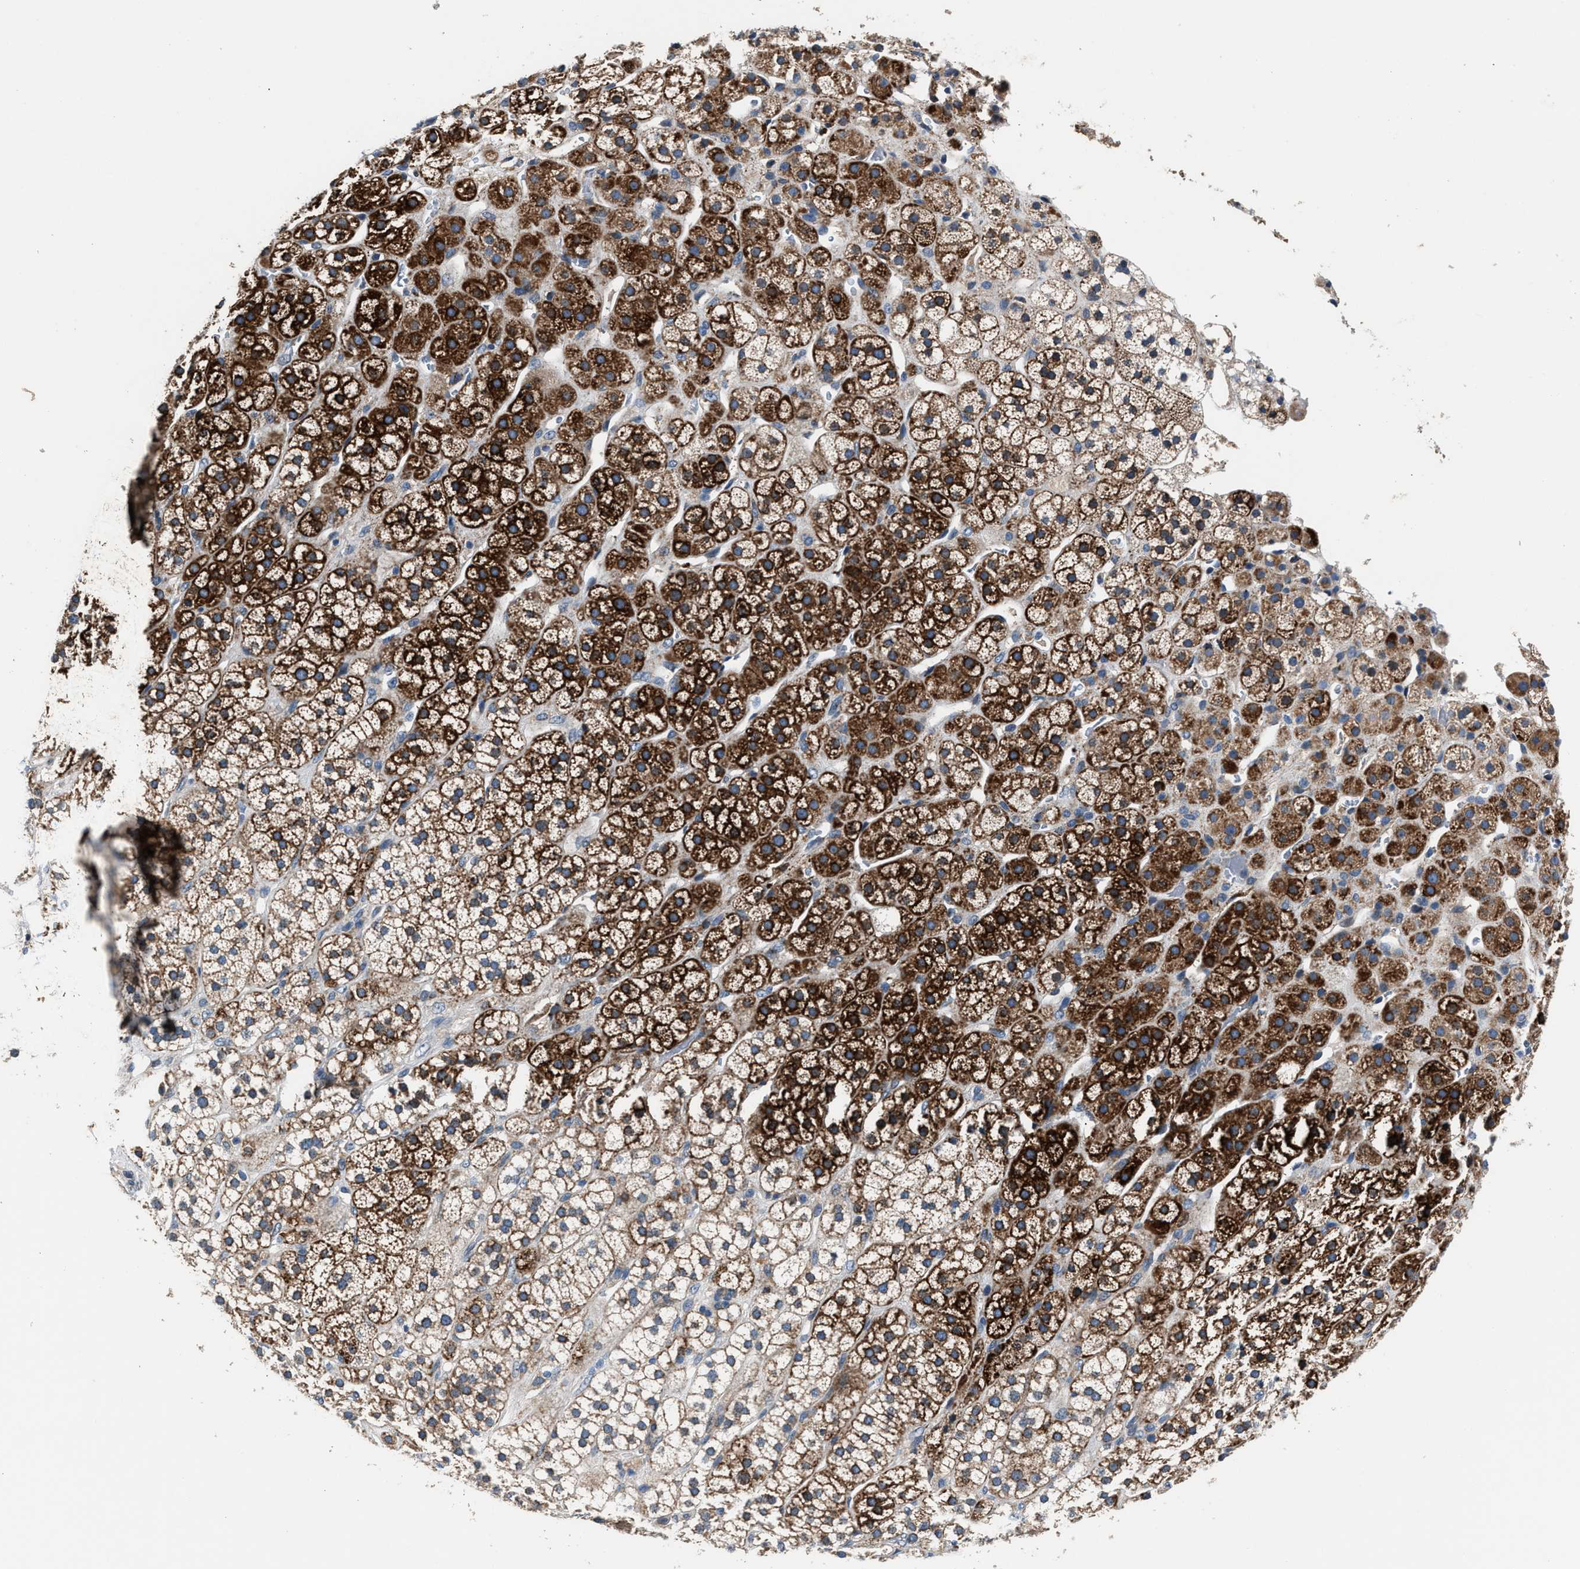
{"staining": {"intensity": "strong", "quantity": ">75%", "location": "cytoplasmic/membranous"}, "tissue": "adrenal gland", "cell_type": "Glandular cells", "image_type": "normal", "snomed": [{"axis": "morphology", "description": "Normal tissue, NOS"}, {"axis": "topography", "description": "Adrenal gland"}], "caption": "Glandular cells reveal strong cytoplasmic/membranous expression in approximately >75% of cells in unremarkable adrenal gland. Ihc stains the protein of interest in brown and the nuclei are stained blue.", "gene": "DNAJC24", "patient": {"sex": "male", "age": 56}}